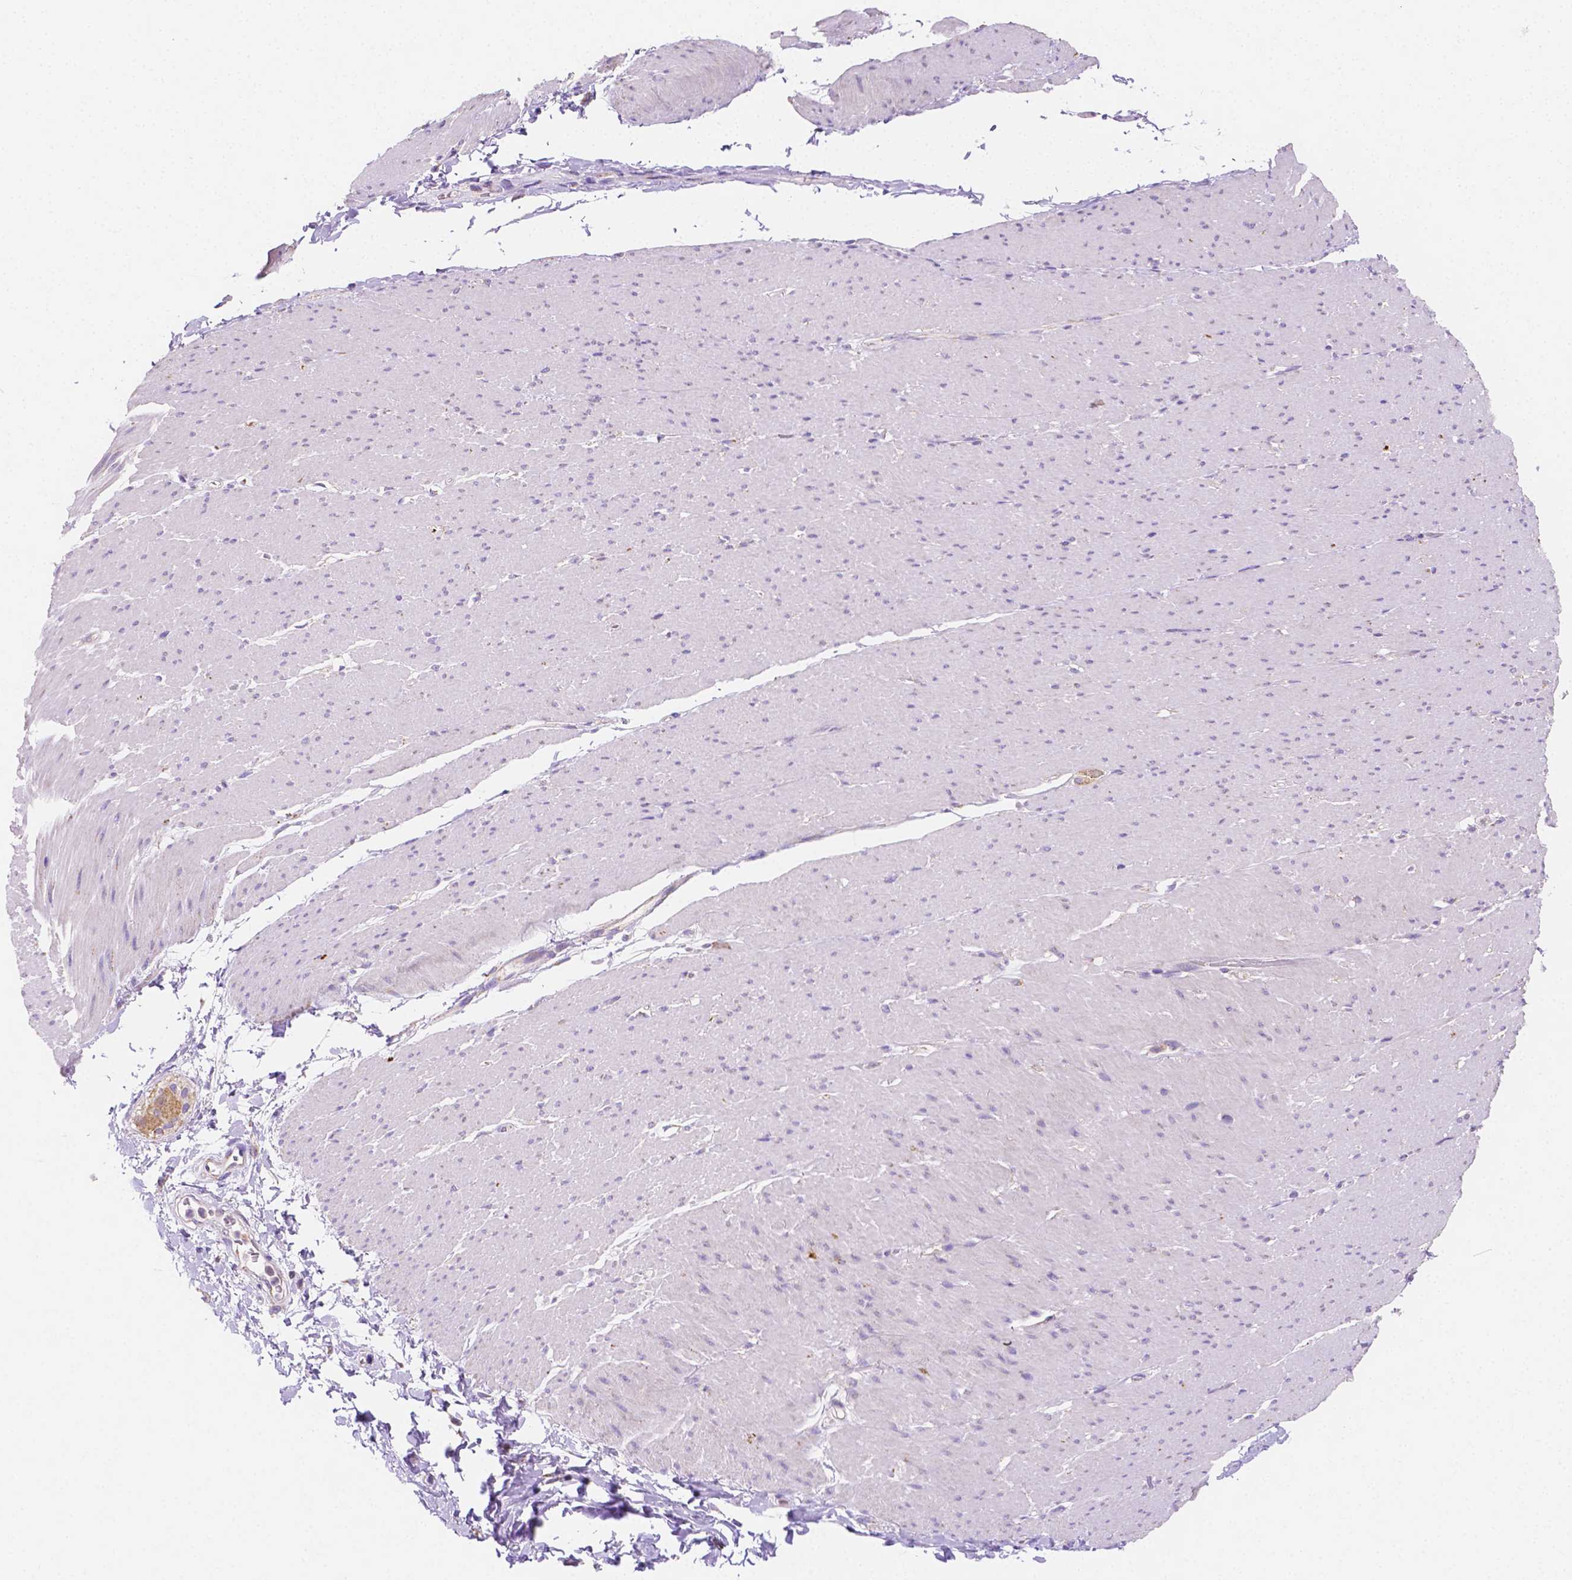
{"staining": {"intensity": "negative", "quantity": "none", "location": "none"}, "tissue": "smooth muscle", "cell_type": "Smooth muscle cells", "image_type": "normal", "snomed": [{"axis": "morphology", "description": "Normal tissue, NOS"}, {"axis": "topography", "description": "Smooth muscle"}, {"axis": "topography", "description": "Rectum"}], "caption": "The immunohistochemistry photomicrograph has no significant expression in smooth muscle cells of smooth muscle. Brightfield microscopy of immunohistochemistry (IHC) stained with DAB (3,3'-diaminobenzidine) (brown) and hematoxylin (blue), captured at high magnification.", "gene": "SGTB", "patient": {"sex": "male", "age": 53}}